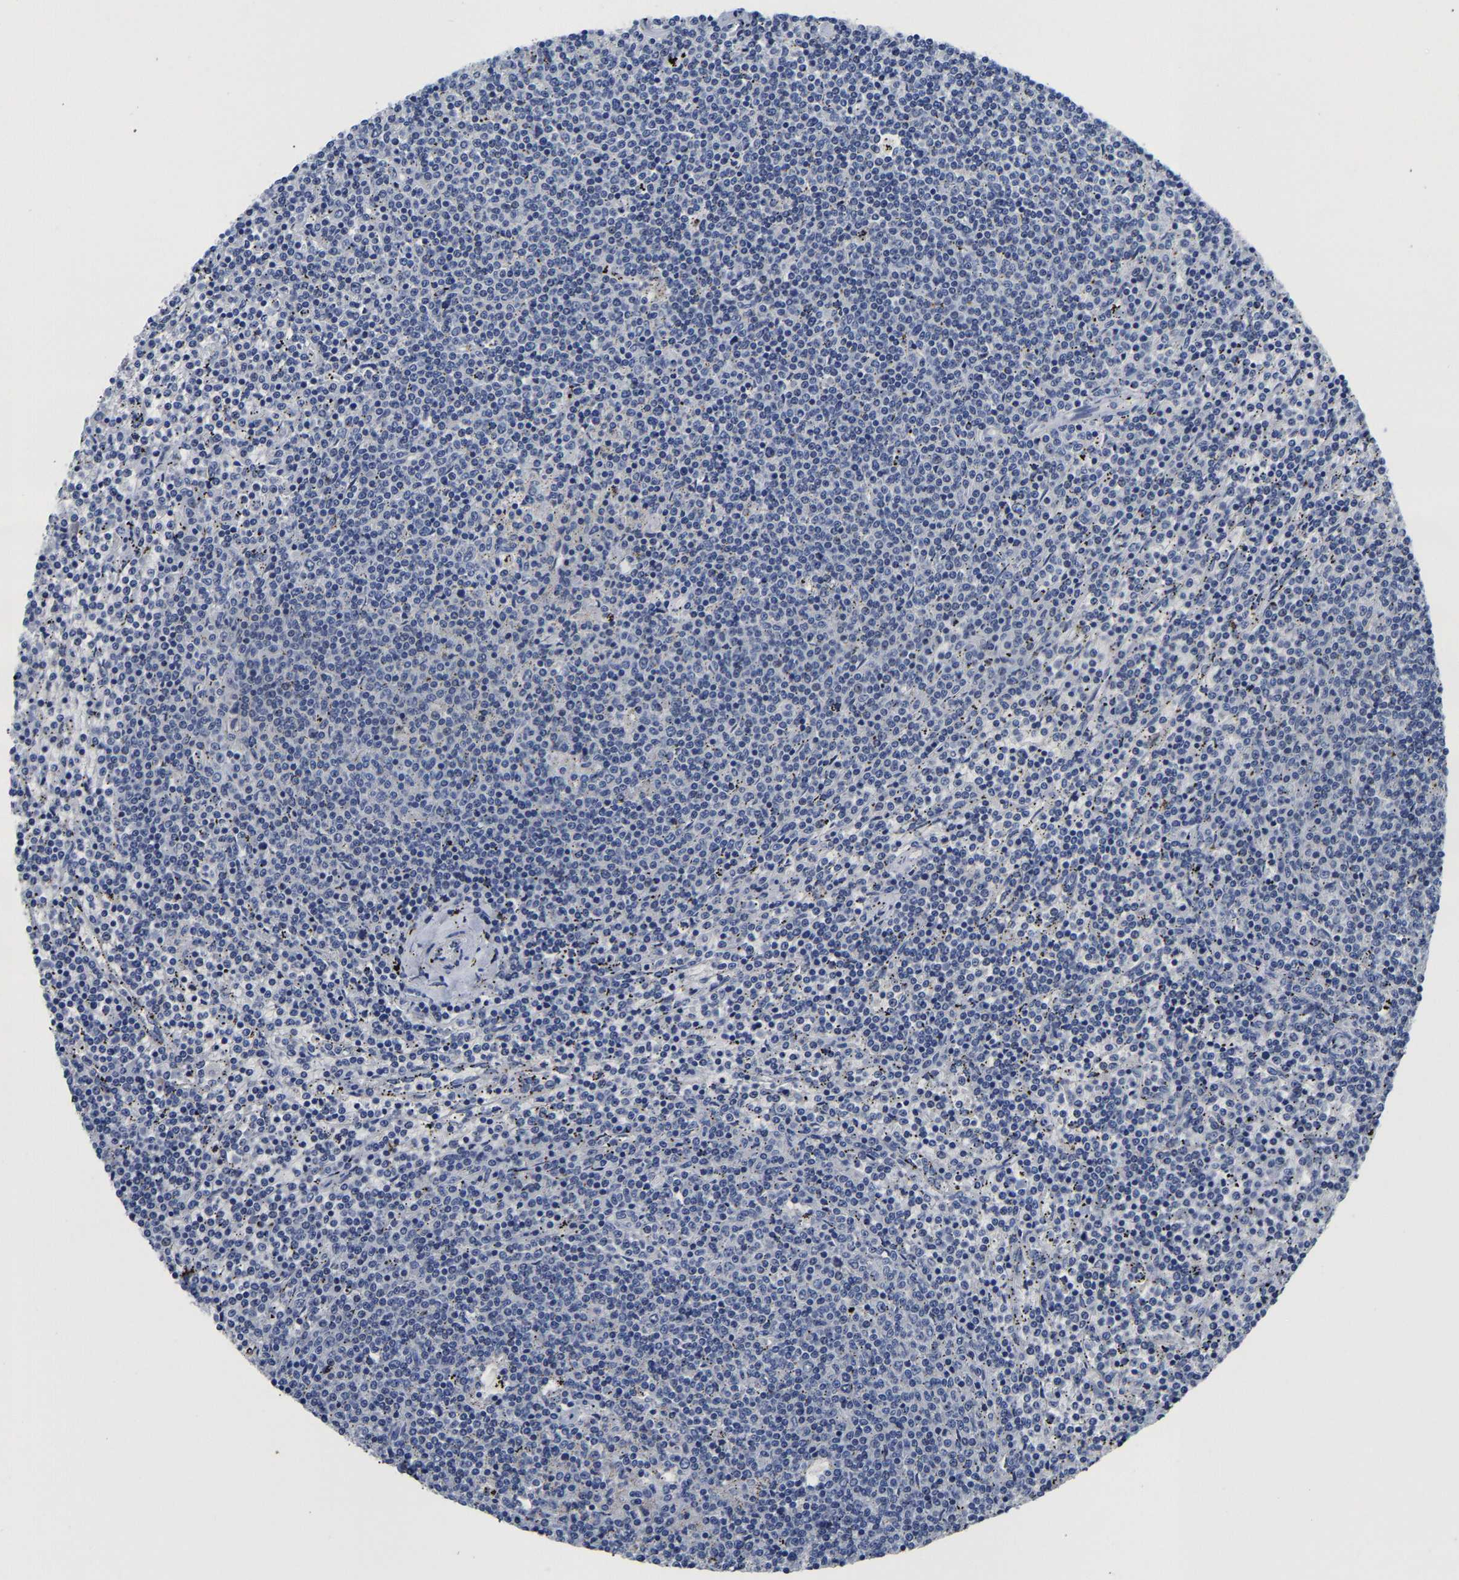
{"staining": {"intensity": "negative", "quantity": "none", "location": "none"}, "tissue": "lymphoma", "cell_type": "Tumor cells", "image_type": "cancer", "snomed": [{"axis": "morphology", "description": "Malignant lymphoma, non-Hodgkin's type, Low grade"}, {"axis": "topography", "description": "Spleen"}], "caption": "This is a micrograph of immunohistochemistry staining of malignant lymphoma, non-Hodgkin's type (low-grade), which shows no expression in tumor cells.", "gene": "PCK2", "patient": {"sex": "female", "age": 50}}